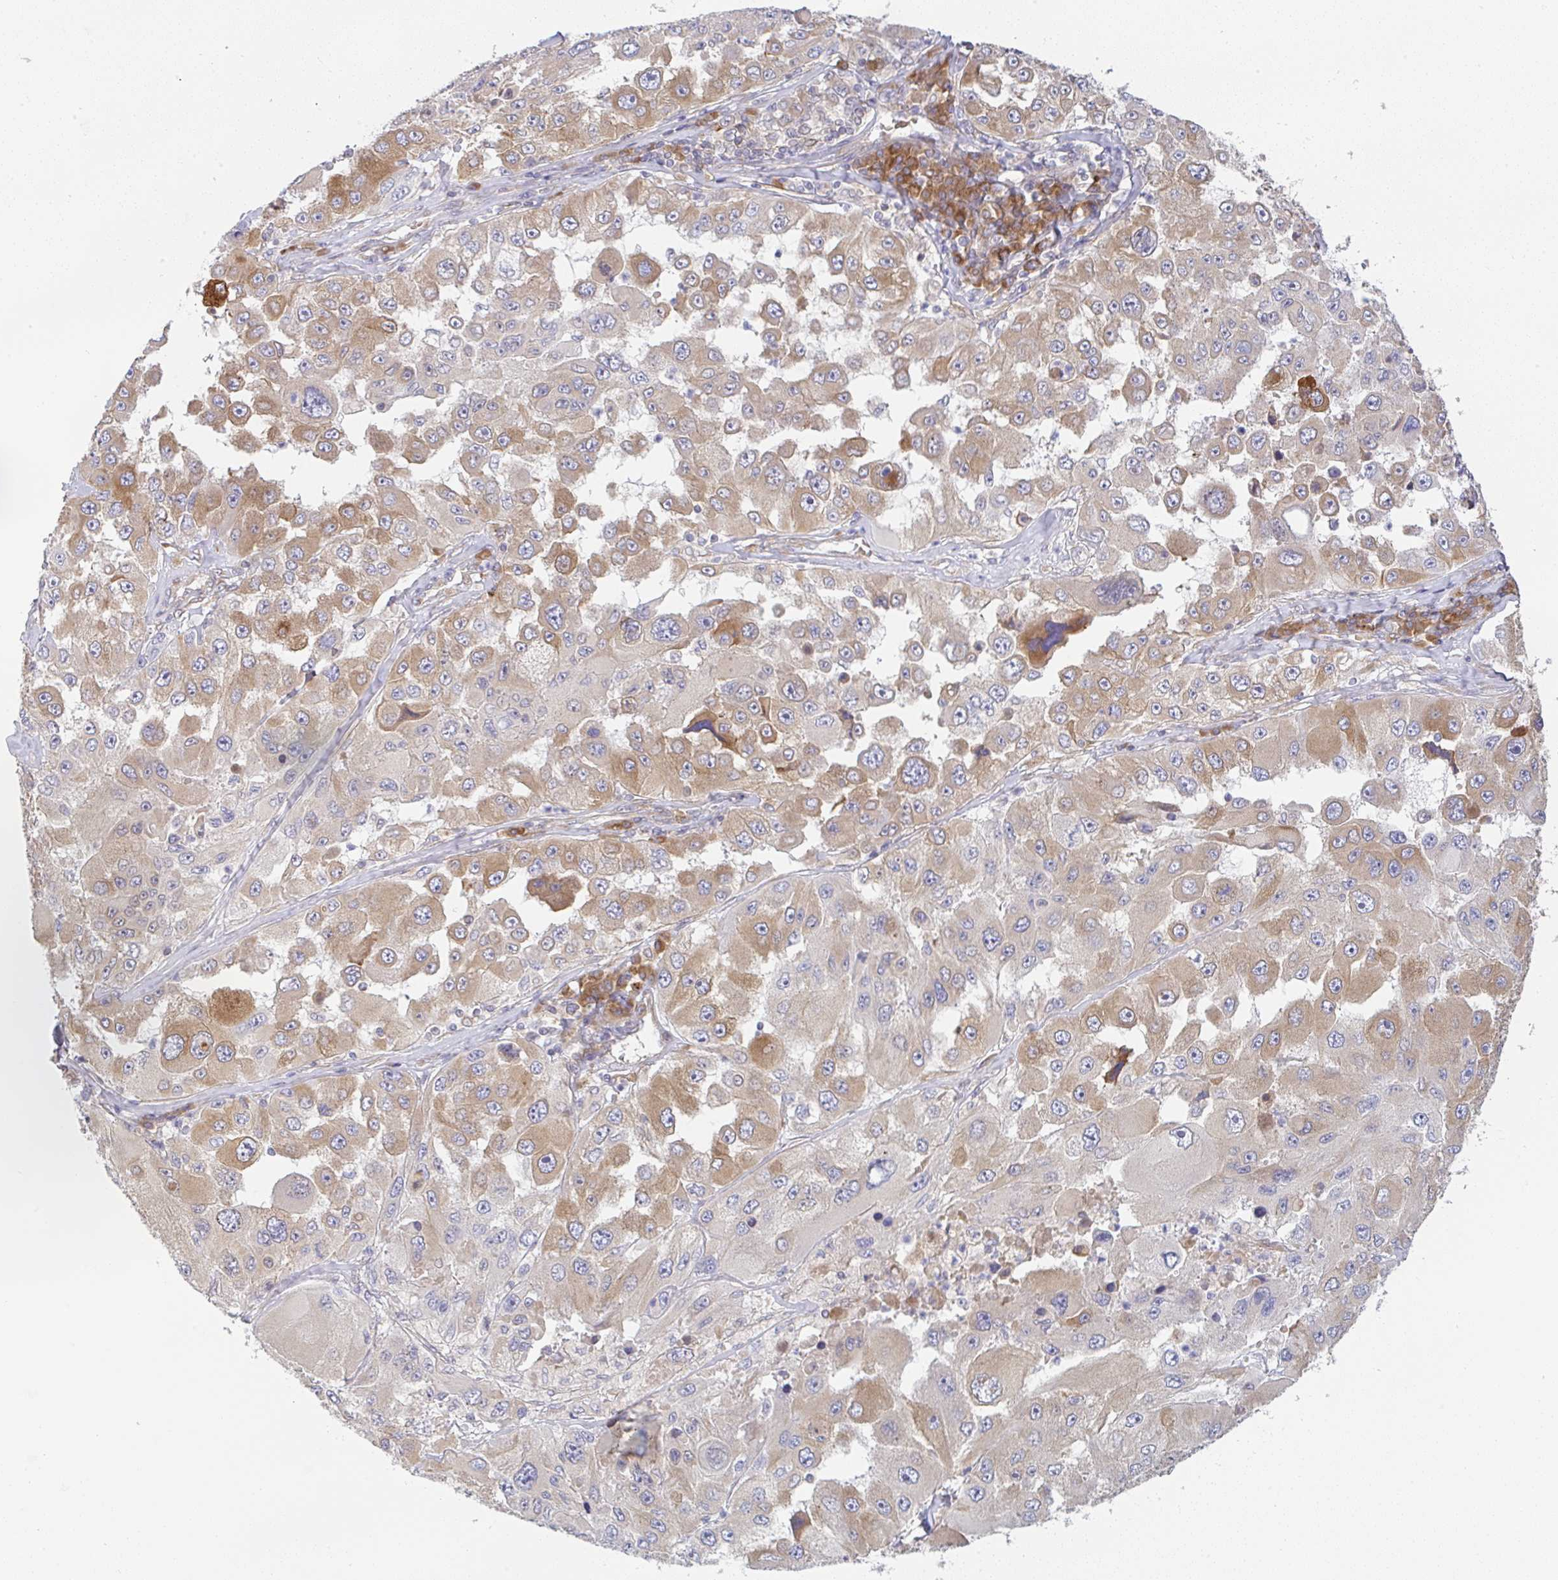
{"staining": {"intensity": "moderate", "quantity": ">75%", "location": "cytoplasmic/membranous"}, "tissue": "melanoma", "cell_type": "Tumor cells", "image_type": "cancer", "snomed": [{"axis": "morphology", "description": "Malignant melanoma, Metastatic site"}, {"axis": "topography", "description": "Lymph node"}], "caption": "An IHC photomicrograph of tumor tissue is shown. Protein staining in brown highlights moderate cytoplasmic/membranous positivity in malignant melanoma (metastatic site) within tumor cells.", "gene": "DERL2", "patient": {"sex": "male", "age": 62}}